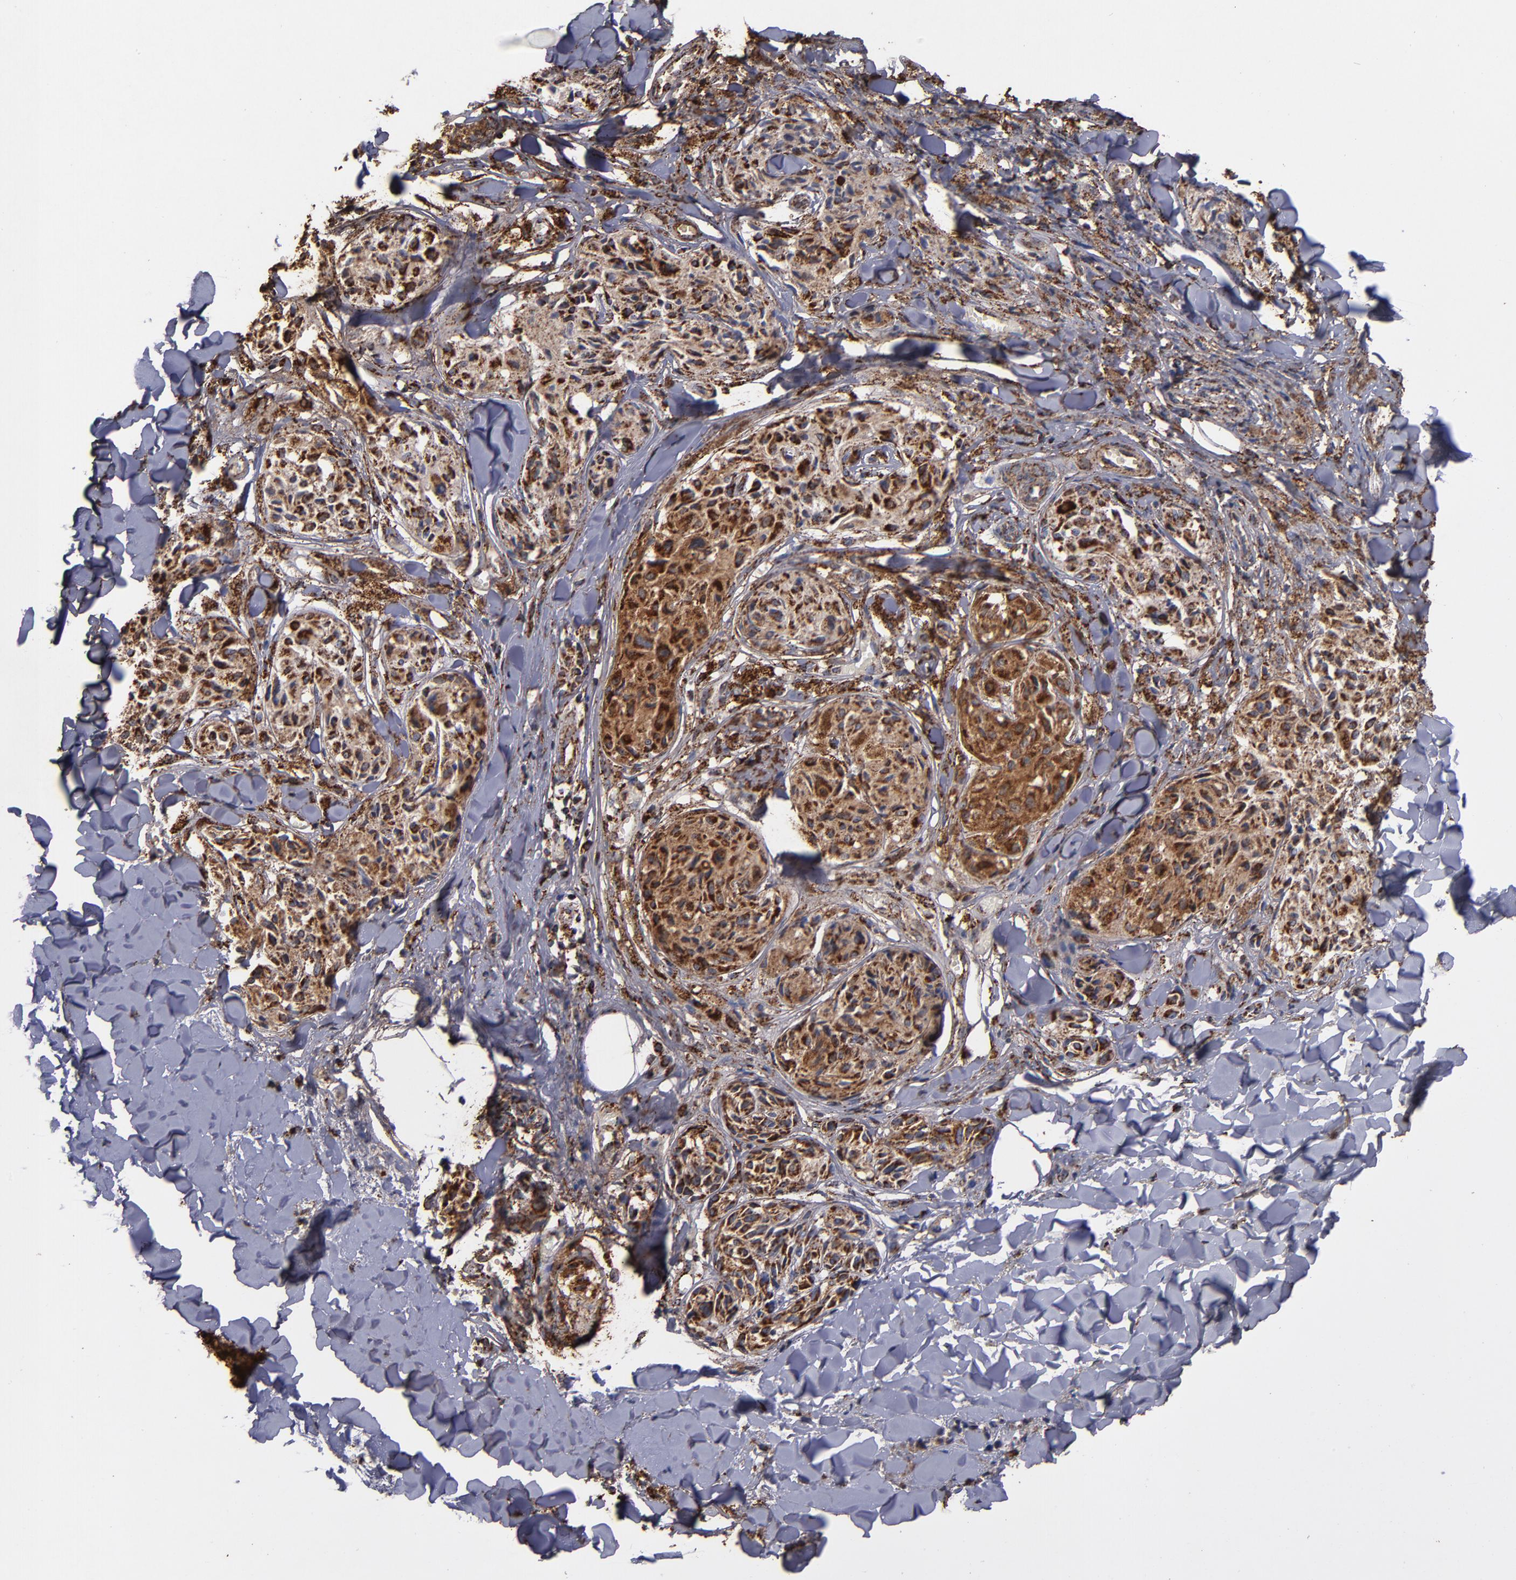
{"staining": {"intensity": "strong", "quantity": ">75%", "location": "cytoplasmic/membranous"}, "tissue": "melanoma", "cell_type": "Tumor cells", "image_type": "cancer", "snomed": [{"axis": "morphology", "description": "Malignant melanoma, Metastatic site"}, {"axis": "topography", "description": "Skin"}], "caption": "Human malignant melanoma (metastatic site) stained with a protein marker displays strong staining in tumor cells.", "gene": "SOD2", "patient": {"sex": "female", "age": 66}}